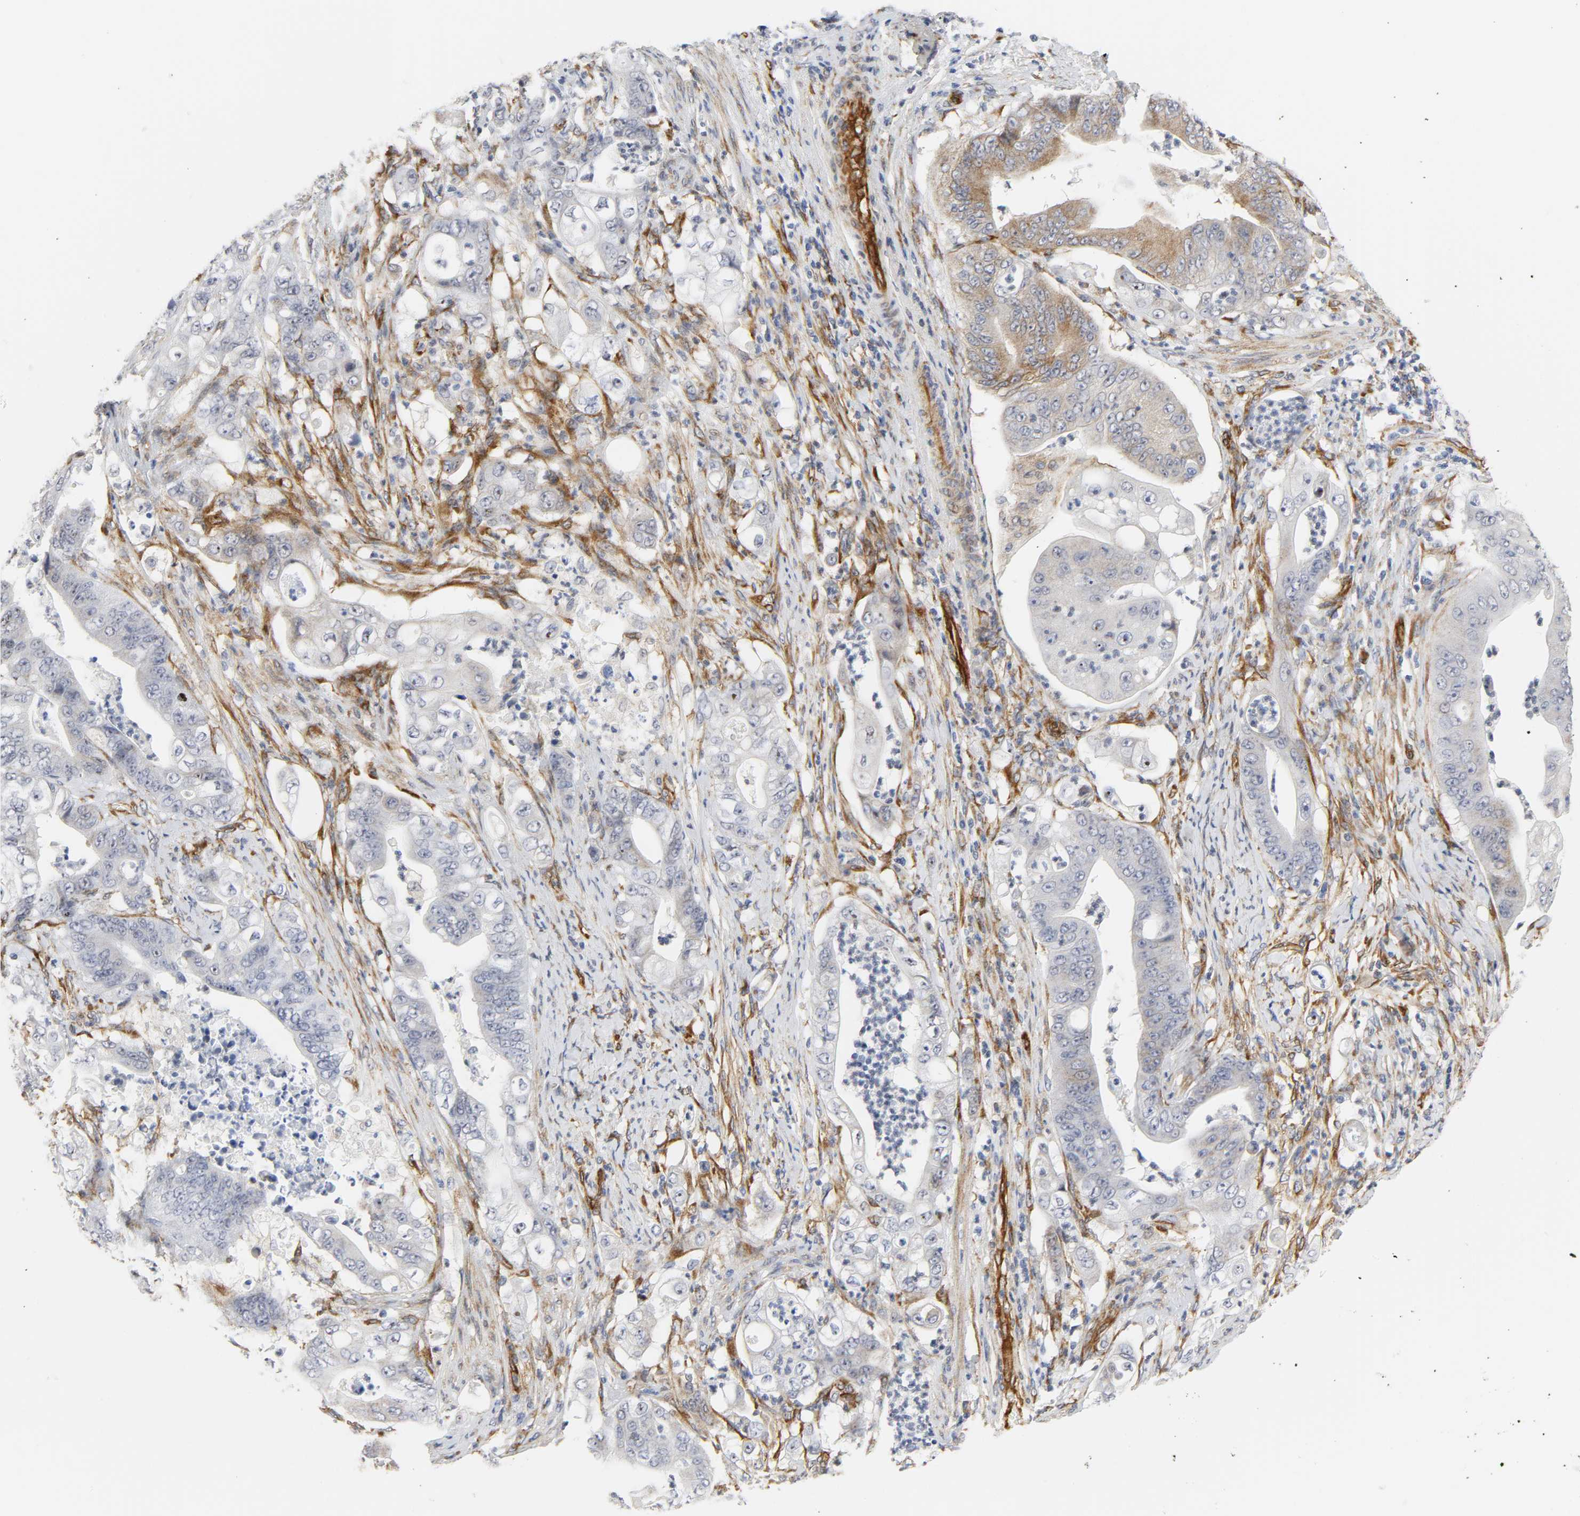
{"staining": {"intensity": "moderate", "quantity": "<25%", "location": "cytoplasmic/membranous"}, "tissue": "stomach cancer", "cell_type": "Tumor cells", "image_type": "cancer", "snomed": [{"axis": "morphology", "description": "Adenocarcinoma, NOS"}, {"axis": "topography", "description": "Stomach"}], "caption": "Immunohistochemical staining of stomach cancer exhibits low levels of moderate cytoplasmic/membranous protein positivity in about <25% of tumor cells.", "gene": "DOCK1", "patient": {"sex": "female", "age": 73}}